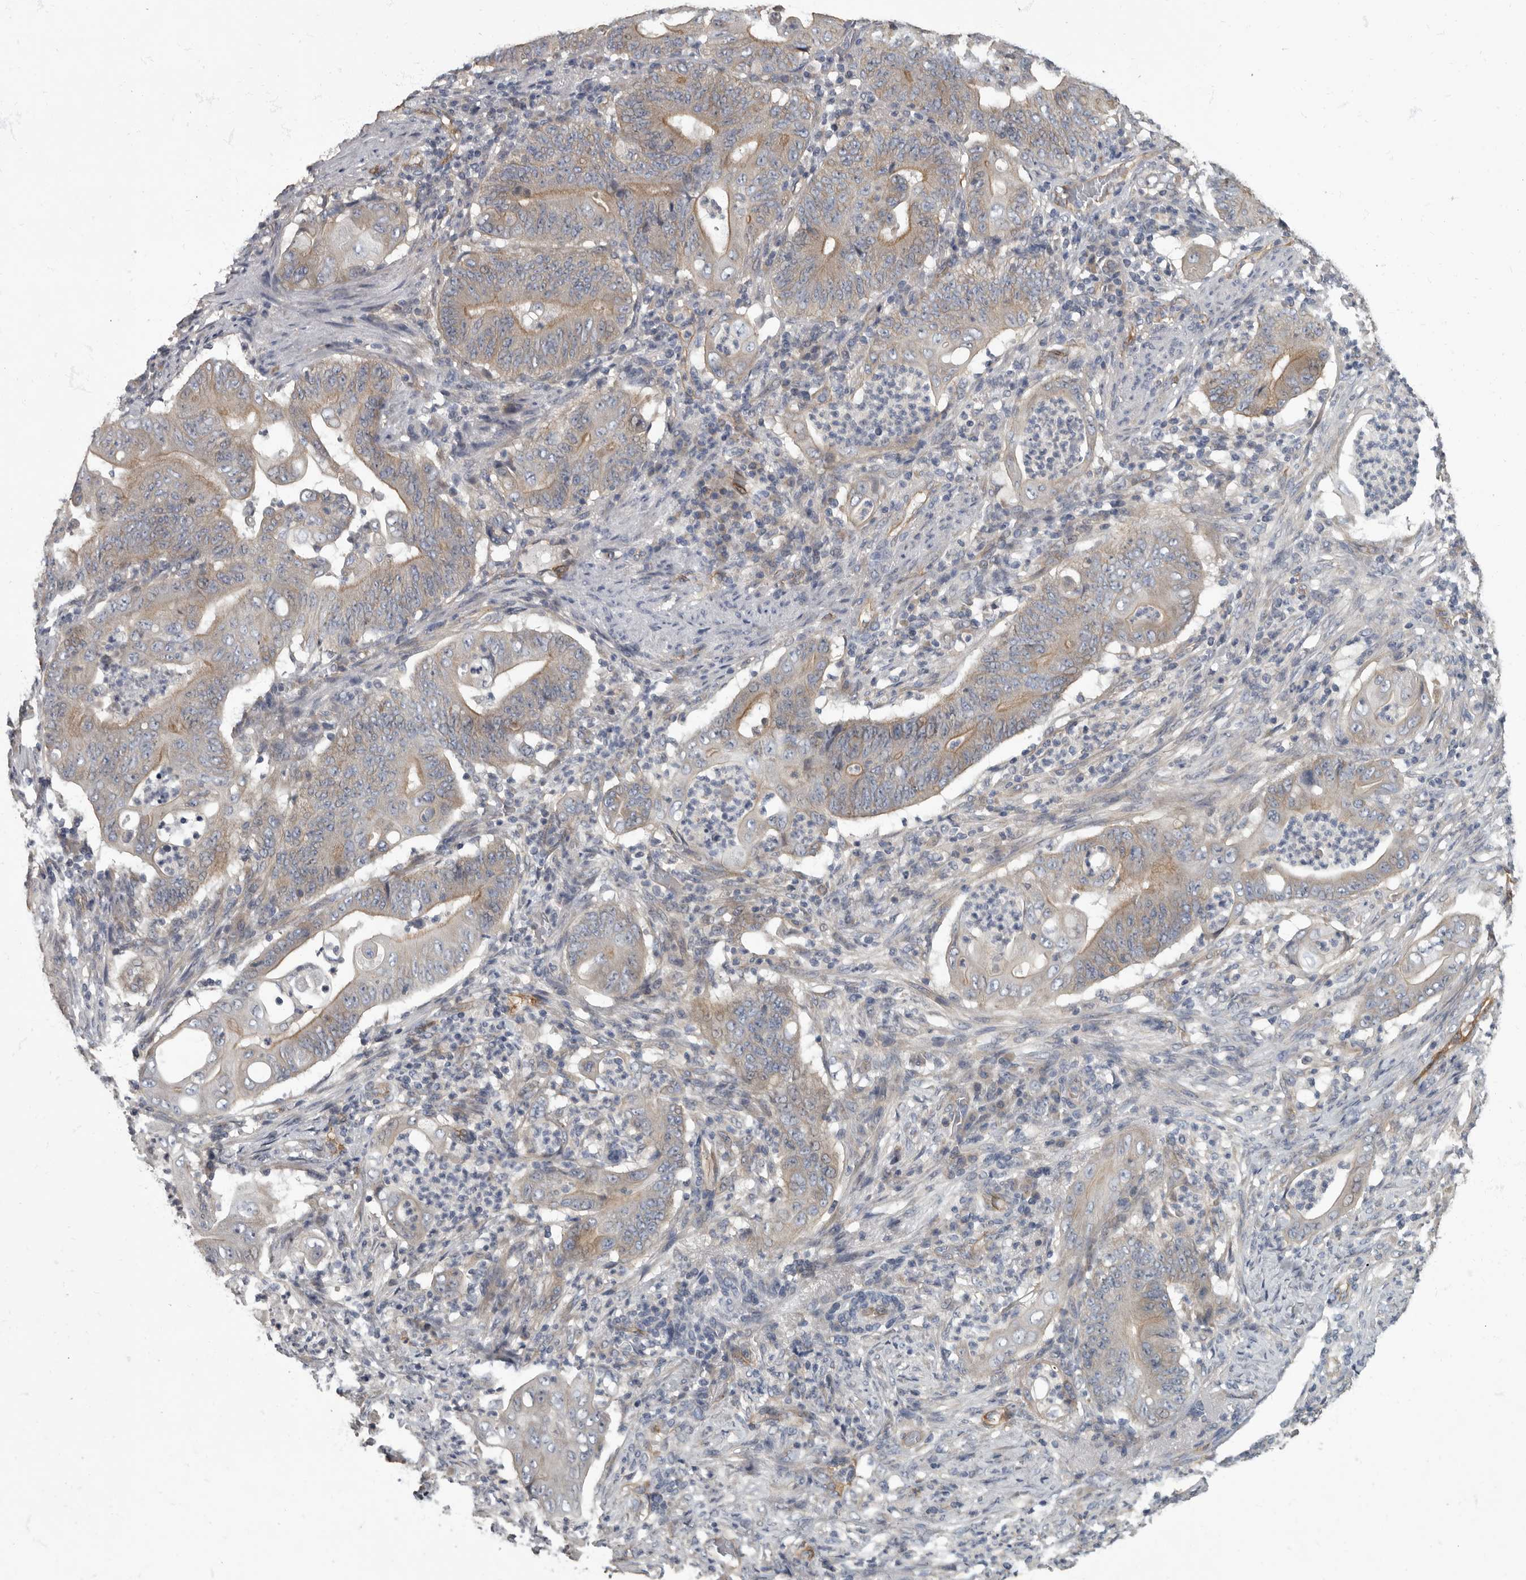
{"staining": {"intensity": "weak", "quantity": "<25%", "location": "cytoplasmic/membranous"}, "tissue": "stomach cancer", "cell_type": "Tumor cells", "image_type": "cancer", "snomed": [{"axis": "morphology", "description": "Adenocarcinoma, NOS"}, {"axis": "topography", "description": "Stomach"}], "caption": "Stomach adenocarcinoma was stained to show a protein in brown. There is no significant staining in tumor cells.", "gene": "PDK1", "patient": {"sex": "female", "age": 73}}